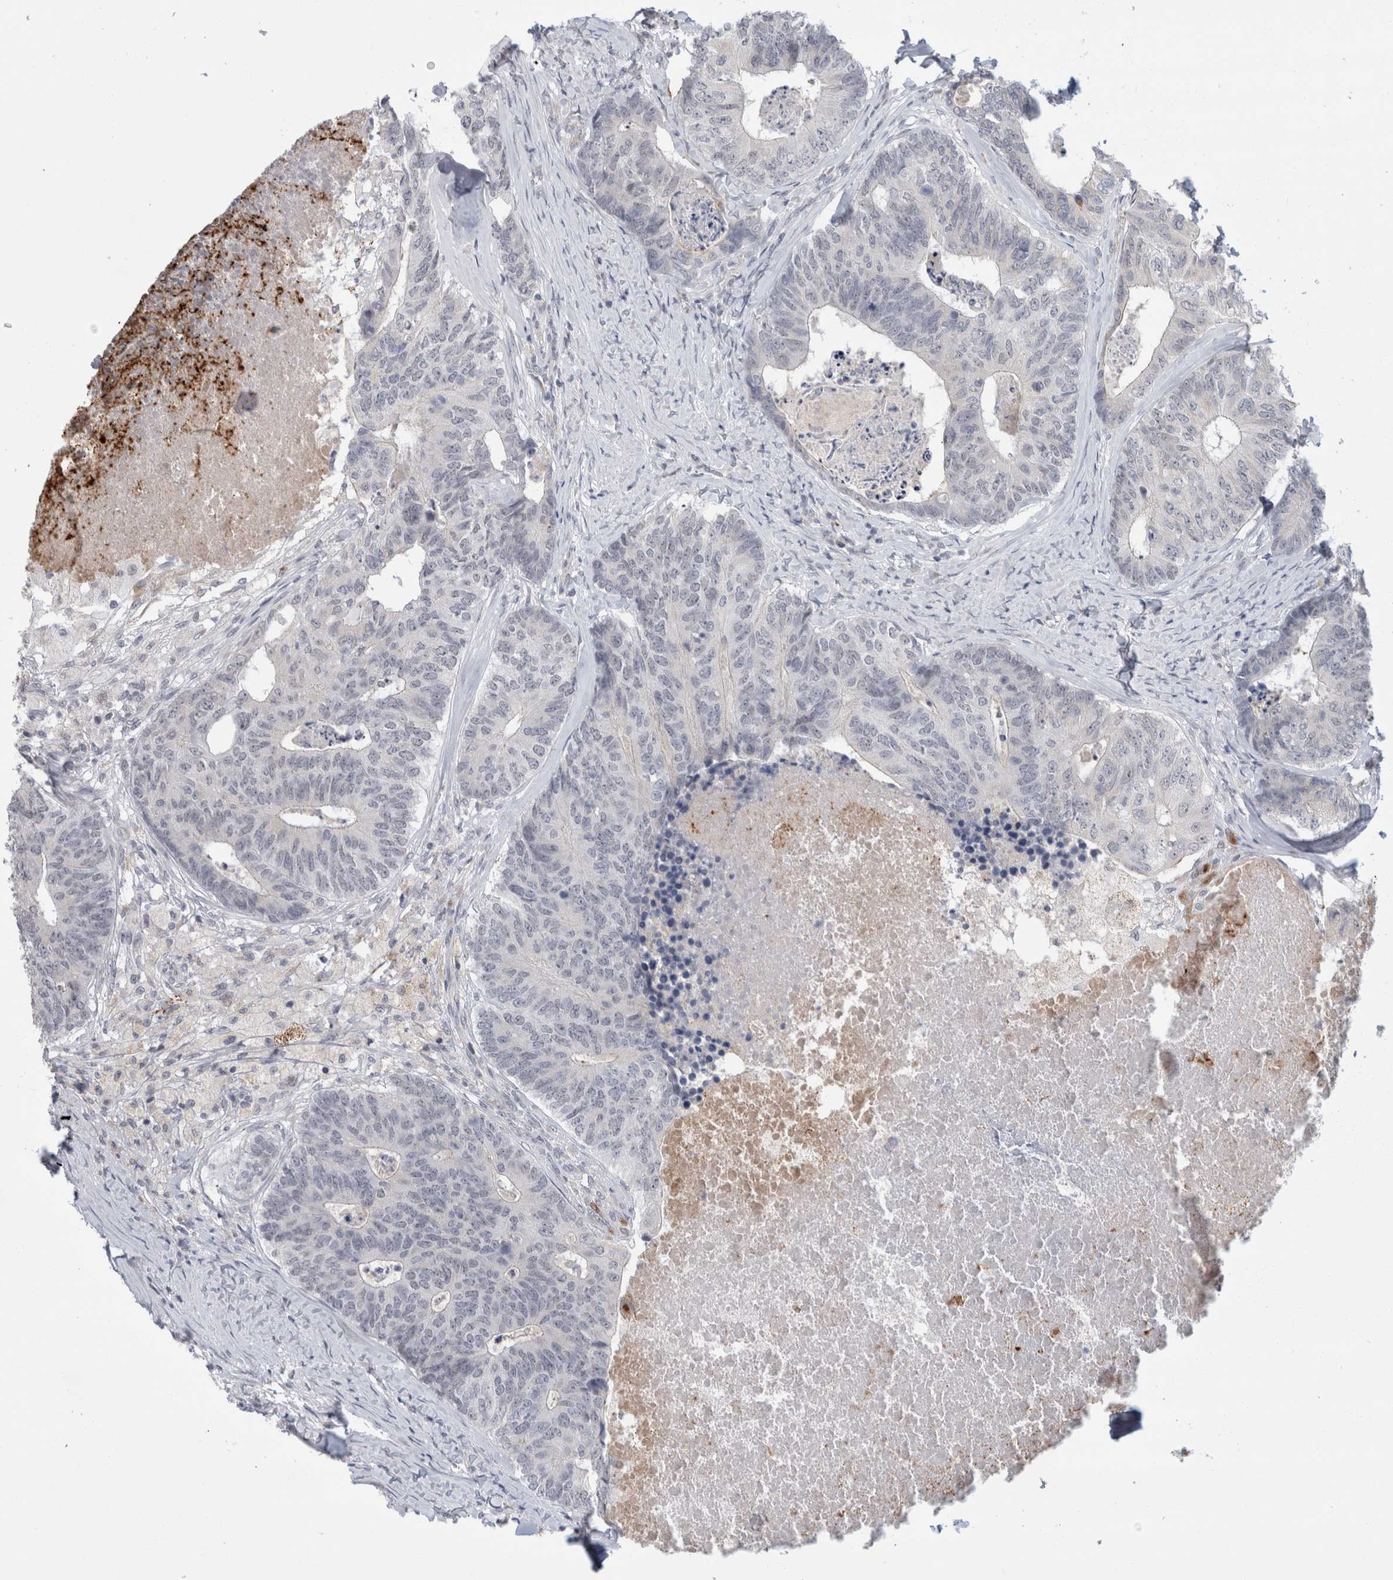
{"staining": {"intensity": "negative", "quantity": "none", "location": "none"}, "tissue": "colorectal cancer", "cell_type": "Tumor cells", "image_type": "cancer", "snomed": [{"axis": "morphology", "description": "Adenocarcinoma, NOS"}, {"axis": "topography", "description": "Colon"}], "caption": "High magnification brightfield microscopy of colorectal cancer stained with DAB (3,3'-diaminobenzidine) (brown) and counterstained with hematoxylin (blue): tumor cells show no significant staining. (Brightfield microscopy of DAB immunohistochemistry at high magnification).", "gene": "NIPA1", "patient": {"sex": "female", "age": 67}}